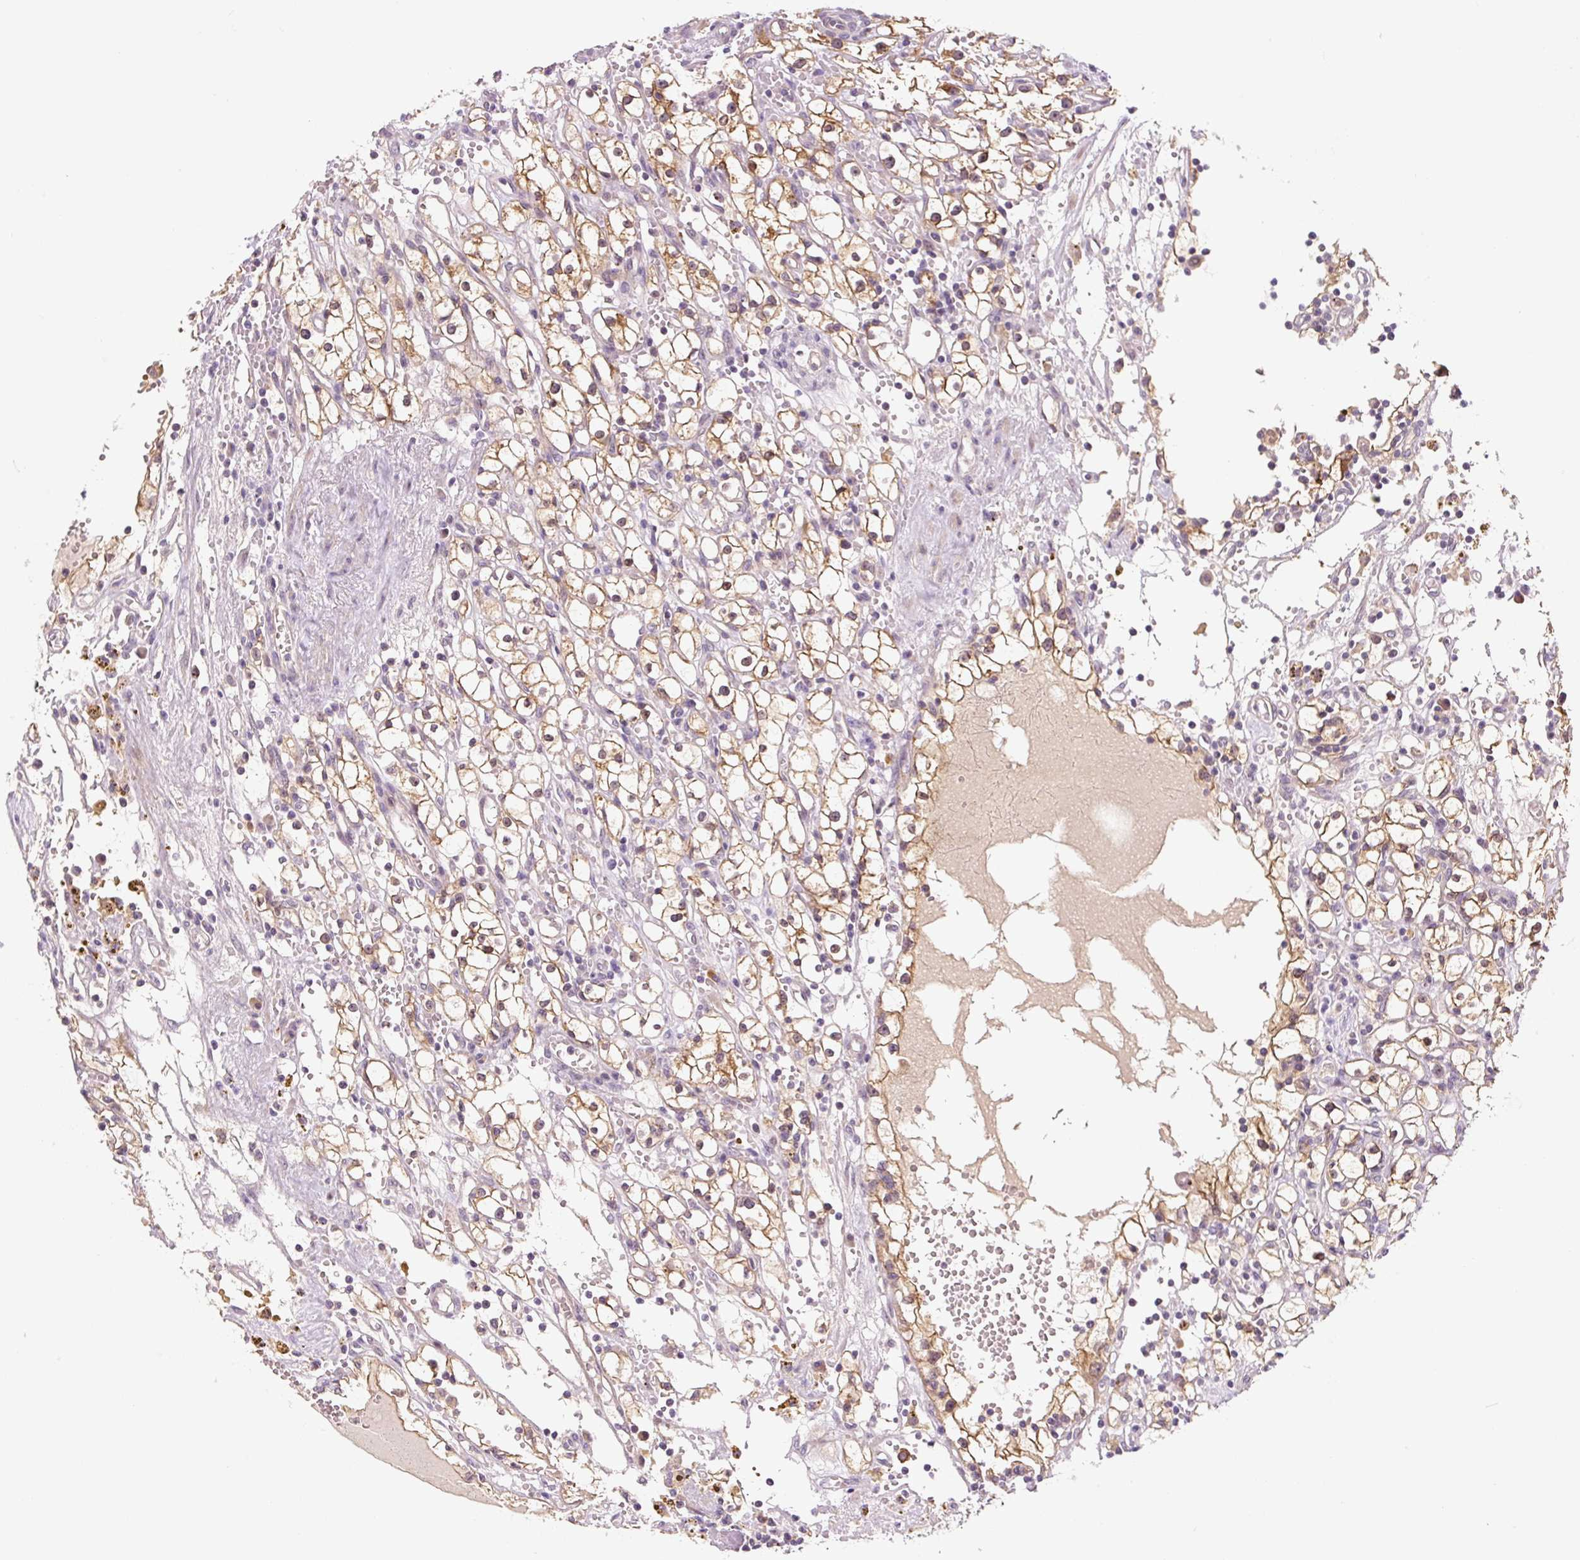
{"staining": {"intensity": "weak", "quantity": ">75%", "location": "cytoplasmic/membranous"}, "tissue": "renal cancer", "cell_type": "Tumor cells", "image_type": "cancer", "snomed": [{"axis": "morphology", "description": "Adenocarcinoma, NOS"}, {"axis": "topography", "description": "Kidney"}], "caption": "Immunohistochemical staining of human renal adenocarcinoma displays low levels of weak cytoplasmic/membranous protein positivity in about >75% of tumor cells.", "gene": "PRKAA2", "patient": {"sex": "male", "age": 56}}